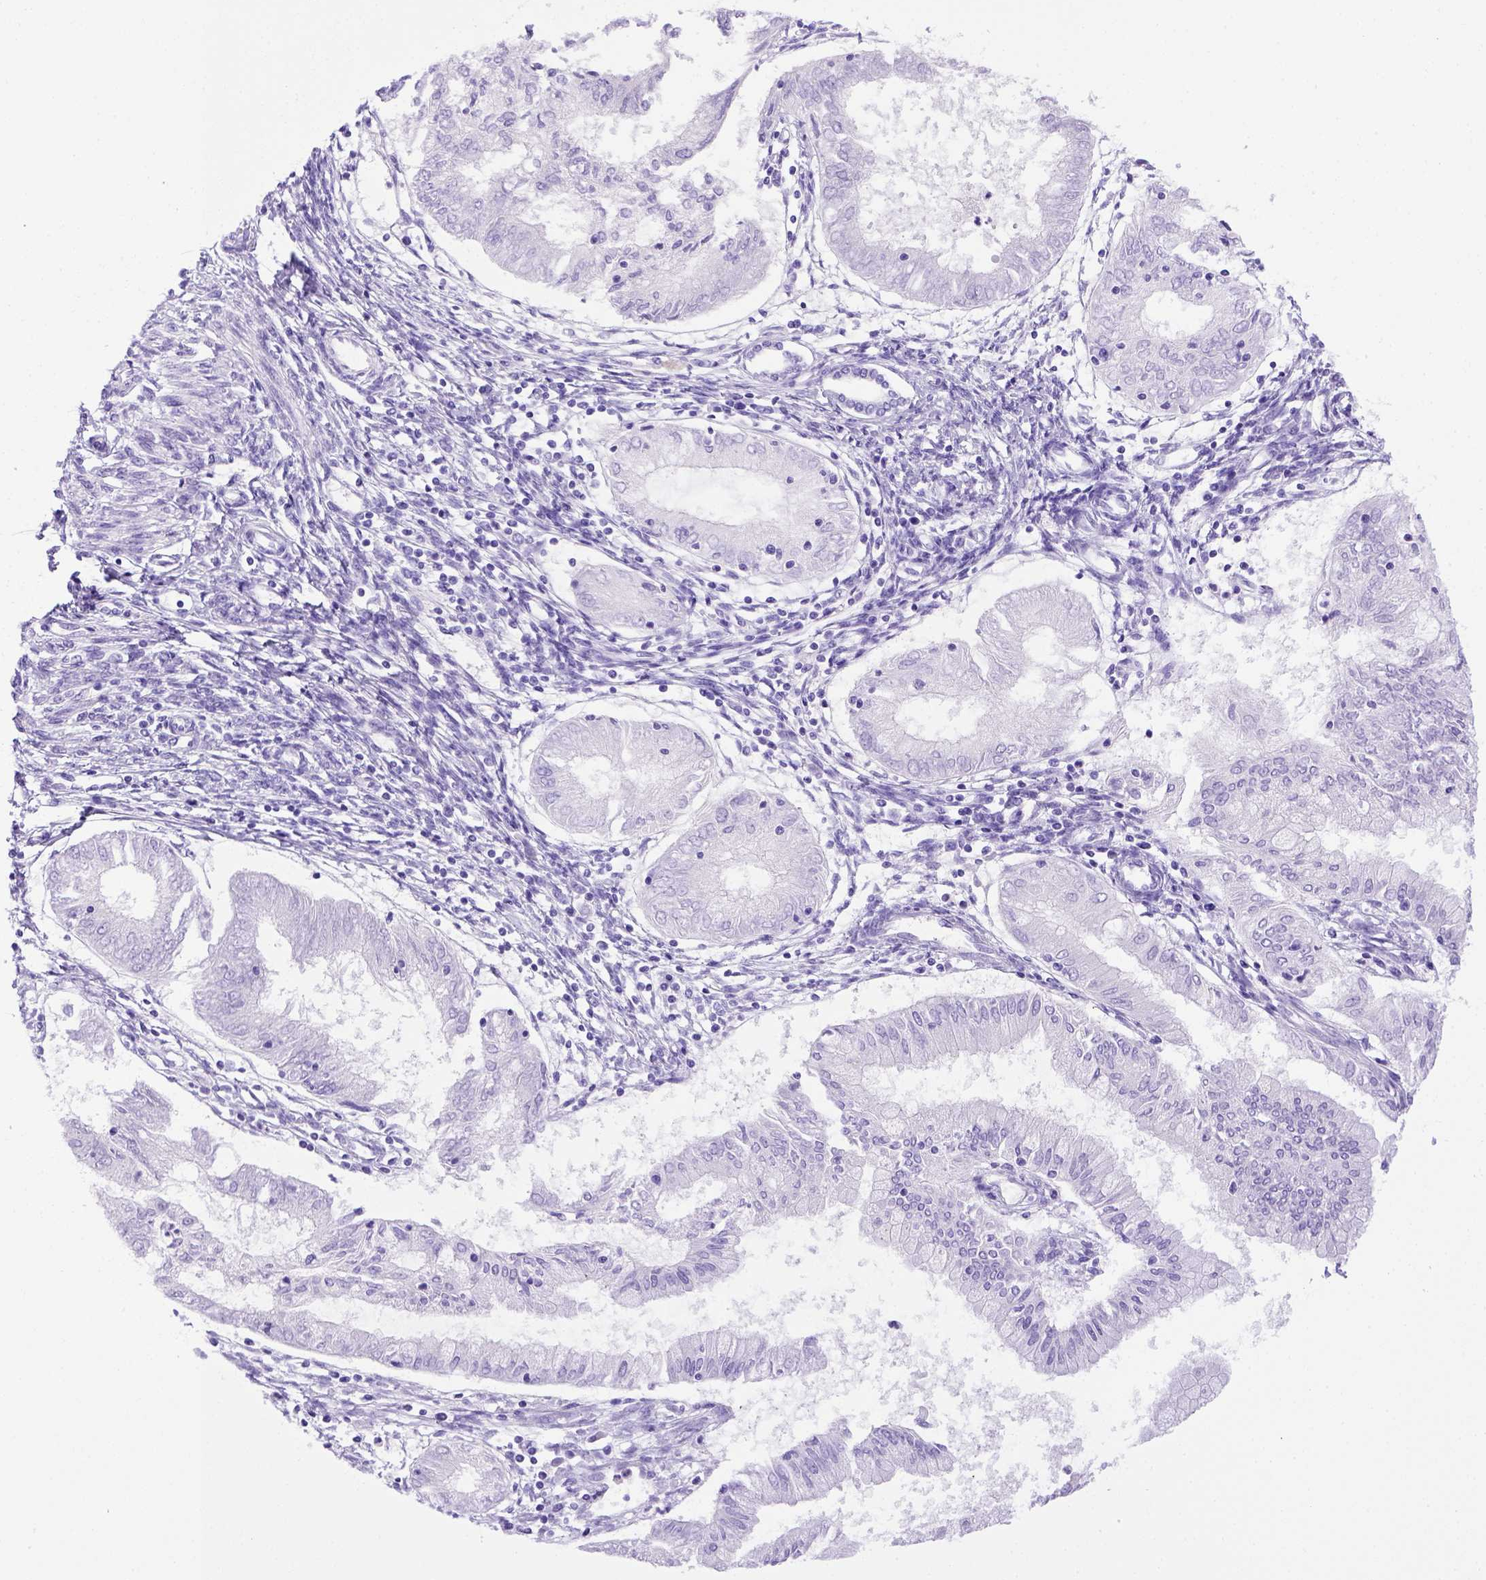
{"staining": {"intensity": "negative", "quantity": "none", "location": "none"}, "tissue": "endometrial cancer", "cell_type": "Tumor cells", "image_type": "cancer", "snomed": [{"axis": "morphology", "description": "Adenocarcinoma, NOS"}, {"axis": "topography", "description": "Endometrium"}], "caption": "Endometrial cancer was stained to show a protein in brown. There is no significant staining in tumor cells. Brightfield microscopy of IHC stained with DAB (3,3'-diaminobenzidine) (brown) and hematoxylin (blue), captured at high magnification.", "gene": "ITIH4", "patient": {"sex": "female", "age": 68}}